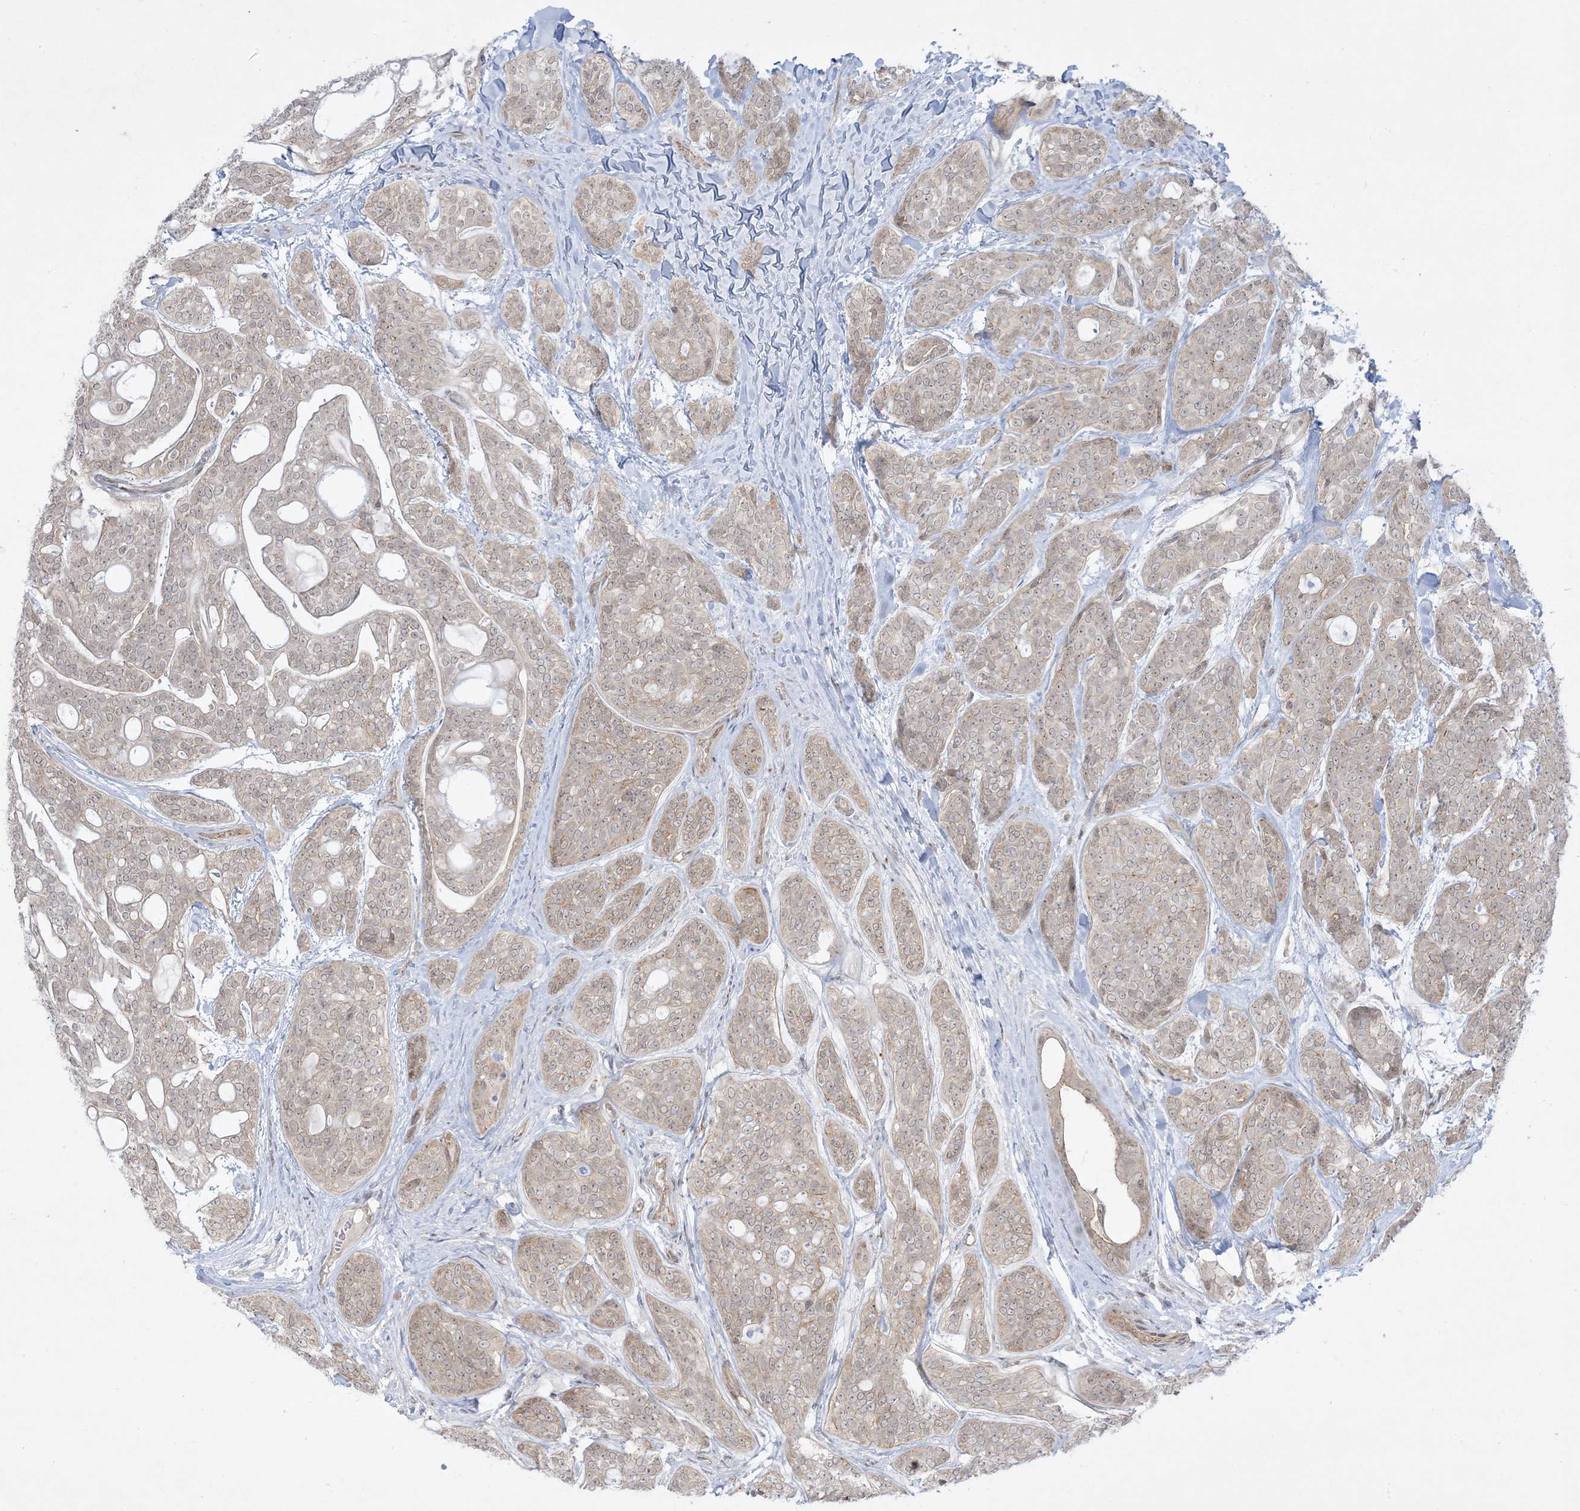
{"staining": {"intensity": "weak", "quantity": "25%-75%", "location": "cytoplasmic/membranous,nuclear"}, "tissue": "head and neck cancer", "cell_type": "Tumor cells", "image_type": "cancer", "snomed": [{"axis": "morphology", "description": "Adenocarcinoma, NOS"}, {"axis": "topography", "description": "Head-Neck"}], "caption": "This photomicrograph shows immunohistochemistry (IHC) staining of human head and neck cancer, with low weak cytoplasmic/membranous and nuclear expression in approximately 25%-75% of tumor cells.", "gene": "PTK6", "patient": {"sex": "male", "age": 66}}